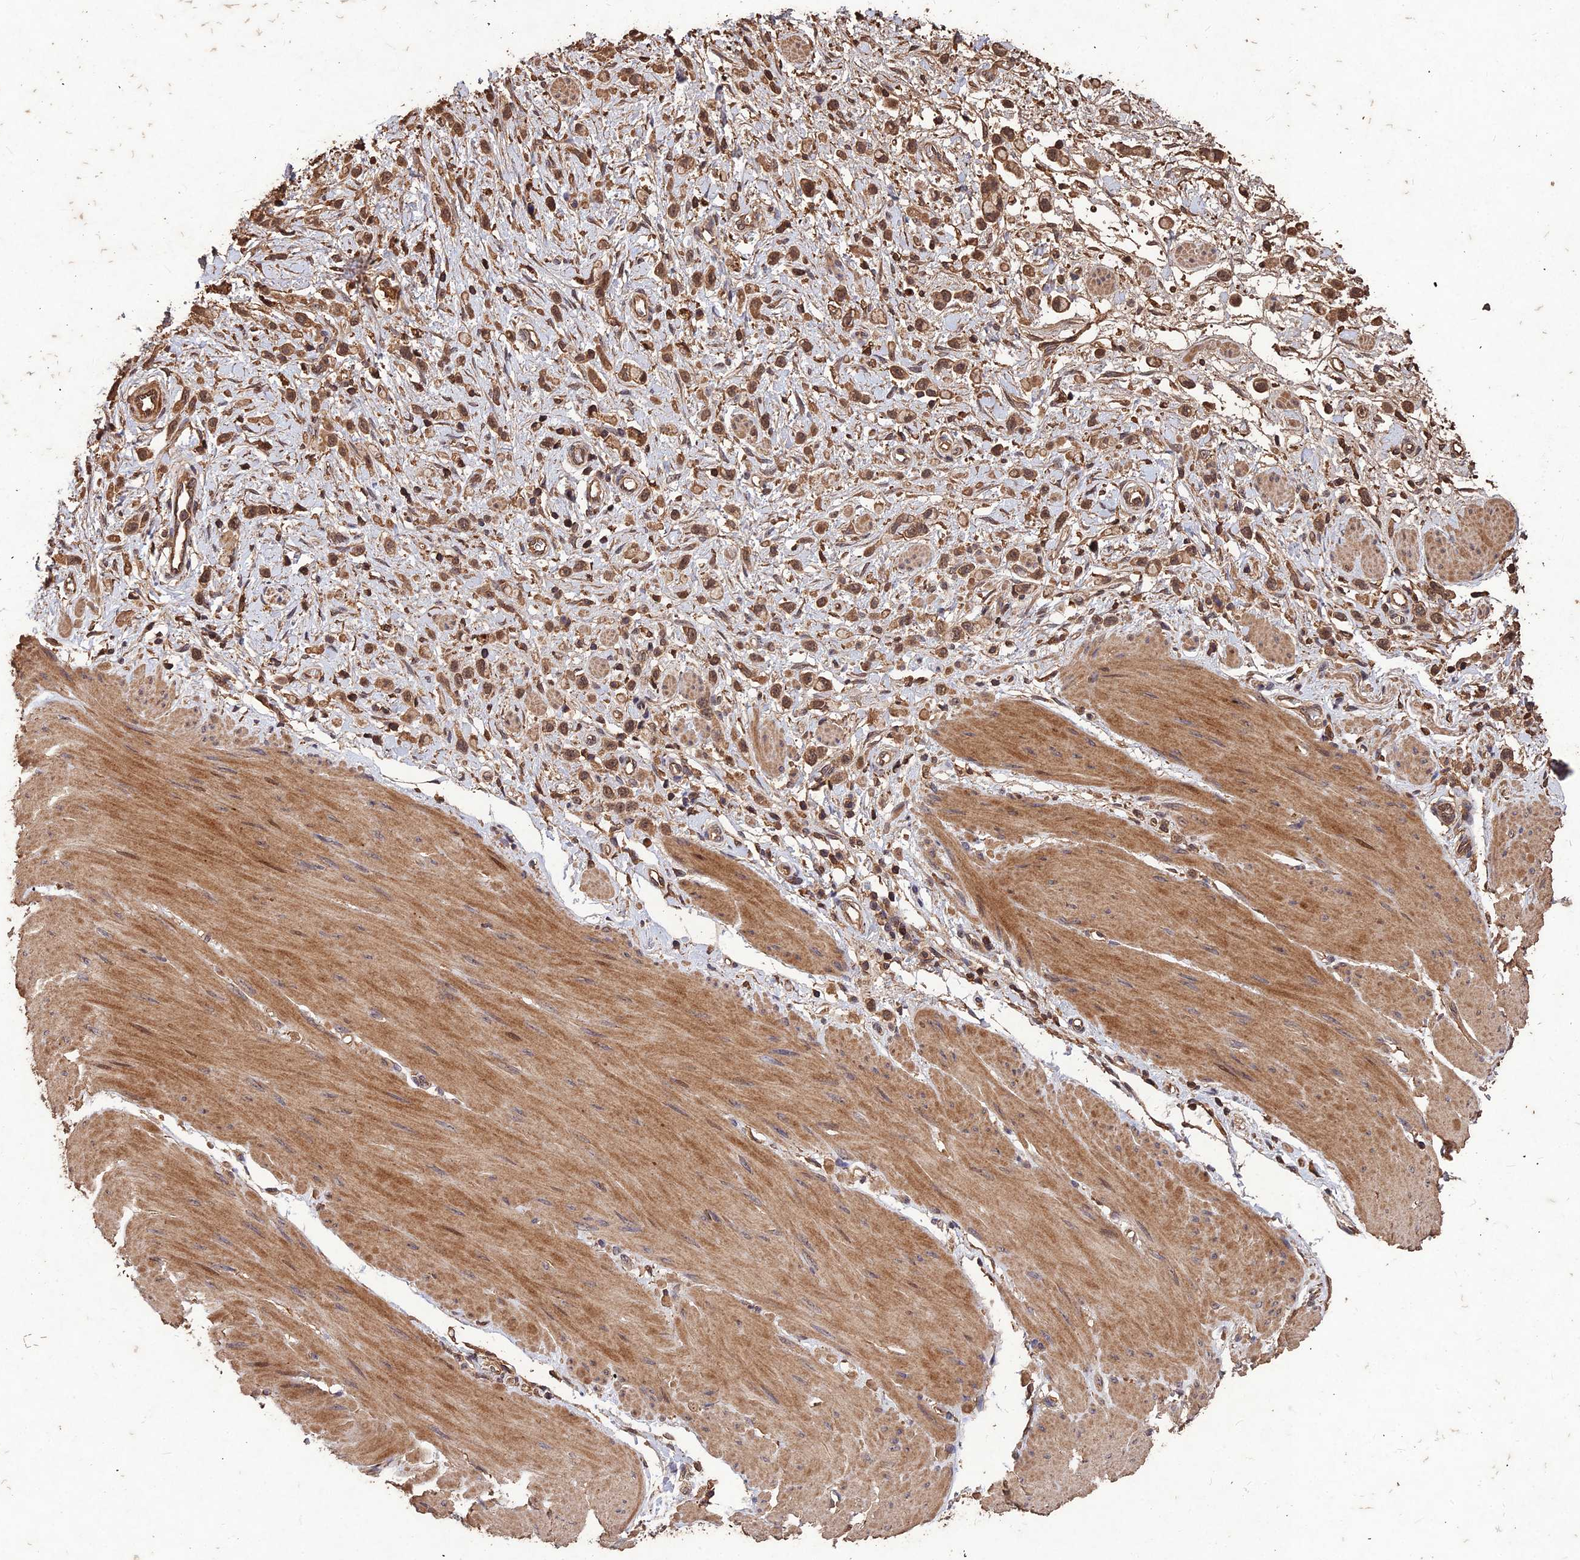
{"staining": {"intensity": "moderate", "quantity": ">75%", "location": "cytoplasmic/membranous,nuclear"}, "tissue": "stomach cancer", "cell_type": "Tumor cells", "image_type": "cancer", "snomed": [{"axis": "morphology", "description": "Adenocarcinoma, NOS"}, {"axis": "topography", "description": "Stomach"}], "caption": "Stomach adenocarcinoma tissue demonstrates moderate cytoplasmic/membranous and nuclear staining in approximately >75% of tumor cells, visualized by immunohistochemistry.", "gene": "SYMPK", "patient": {"sex": "female", "age": 65}}